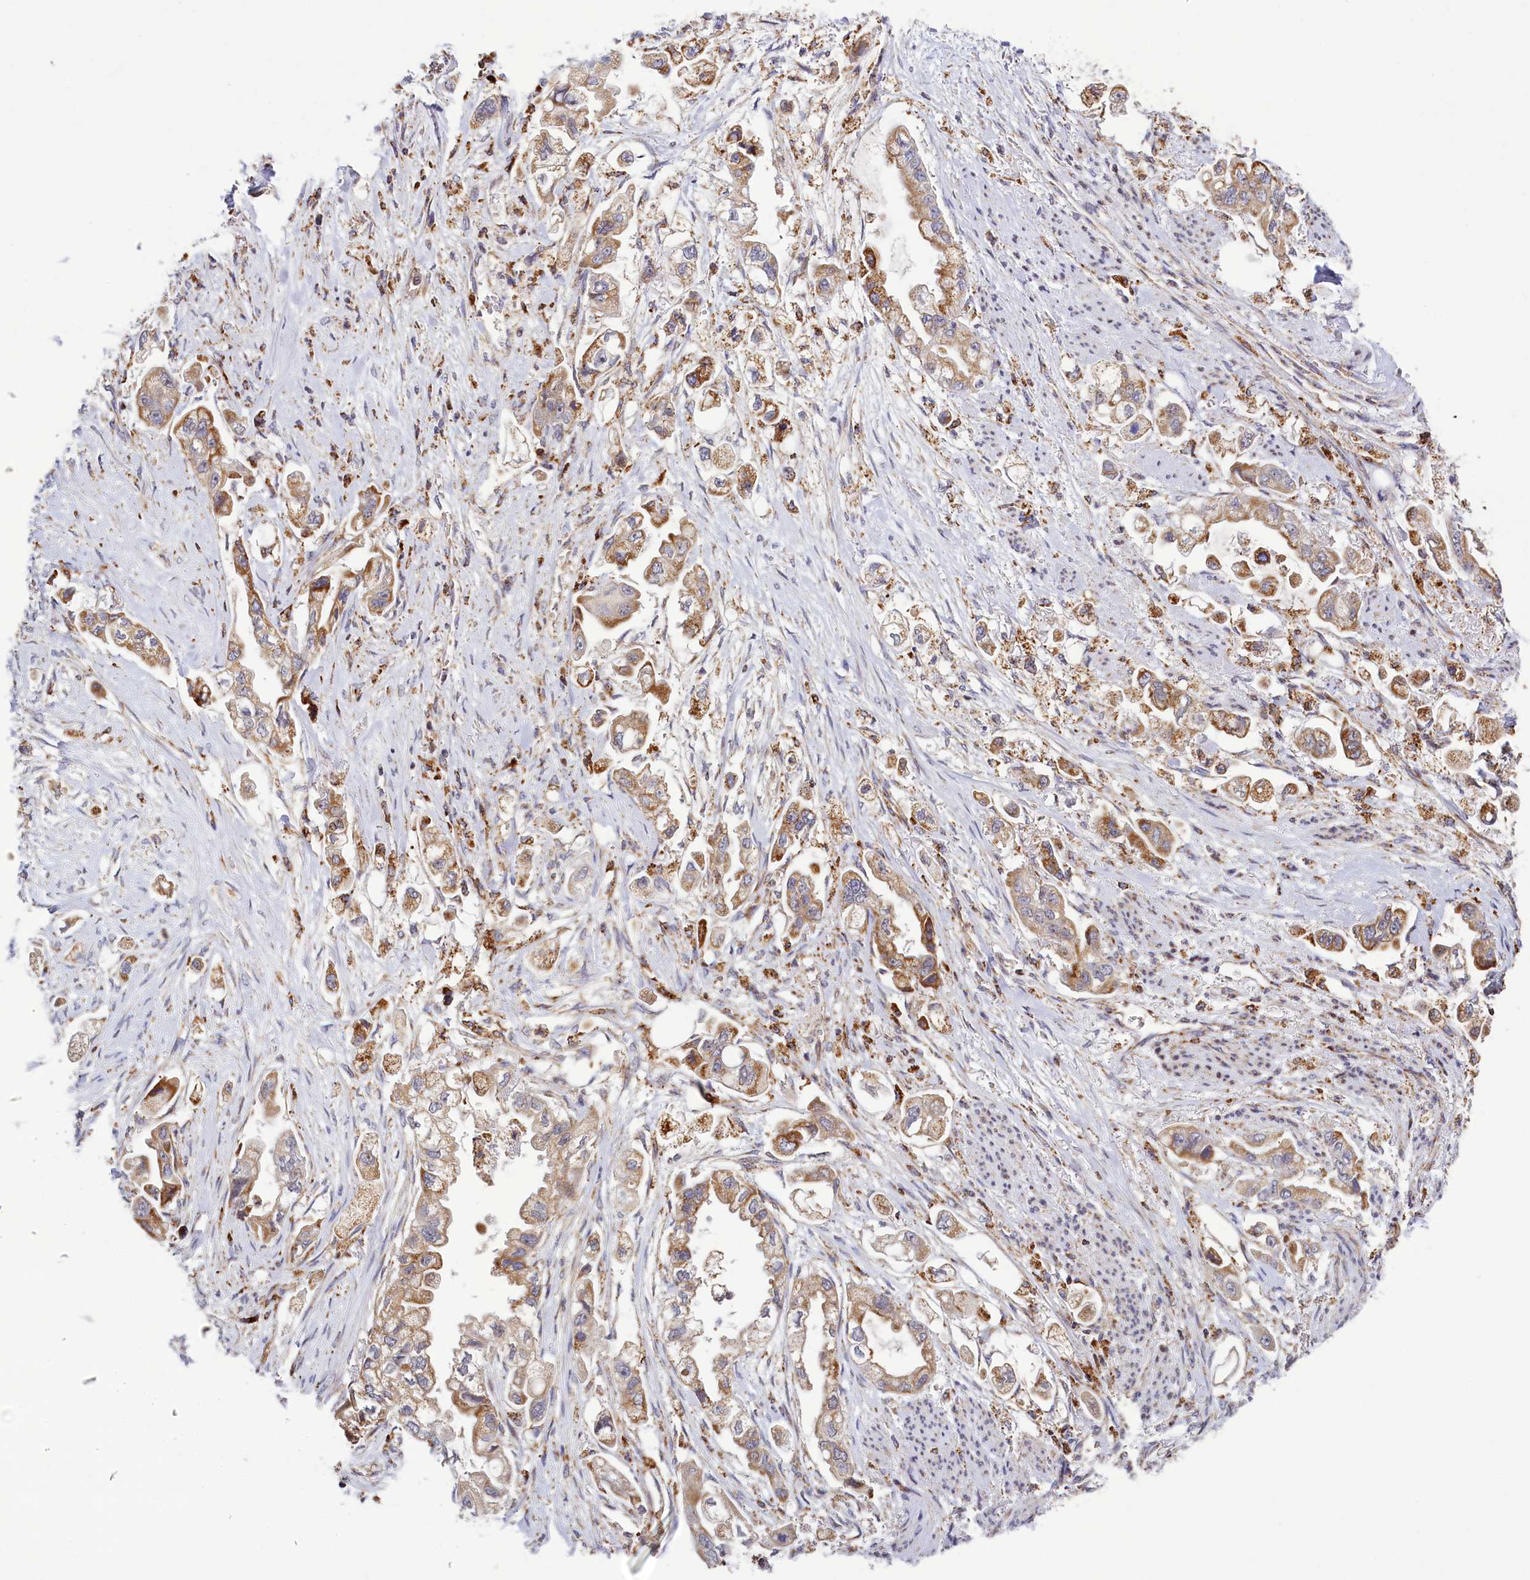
{"staining": {"intensity": "moderate", "quantity": ">75%", "location": "cytoplasmic/membranous"}, "tissue": "stomach cancer", "cell_type": "Tumor cells", "image_type": "cancer", "snomed": [{"axis": "morphology", "description": "Adenocarcinoma, NOS"}, {"axis": "topography", "description": "Stomach"}], "caption": "This micrograph demonstrates immunohistochemistry staining of human adenocarcinoma (stomach), with medium moderate cytoplasmic/membranous staining in about >75% of tumor cells.", "gene": "DYNC2H1", "patient": {"sex": "male", "age": 62}}